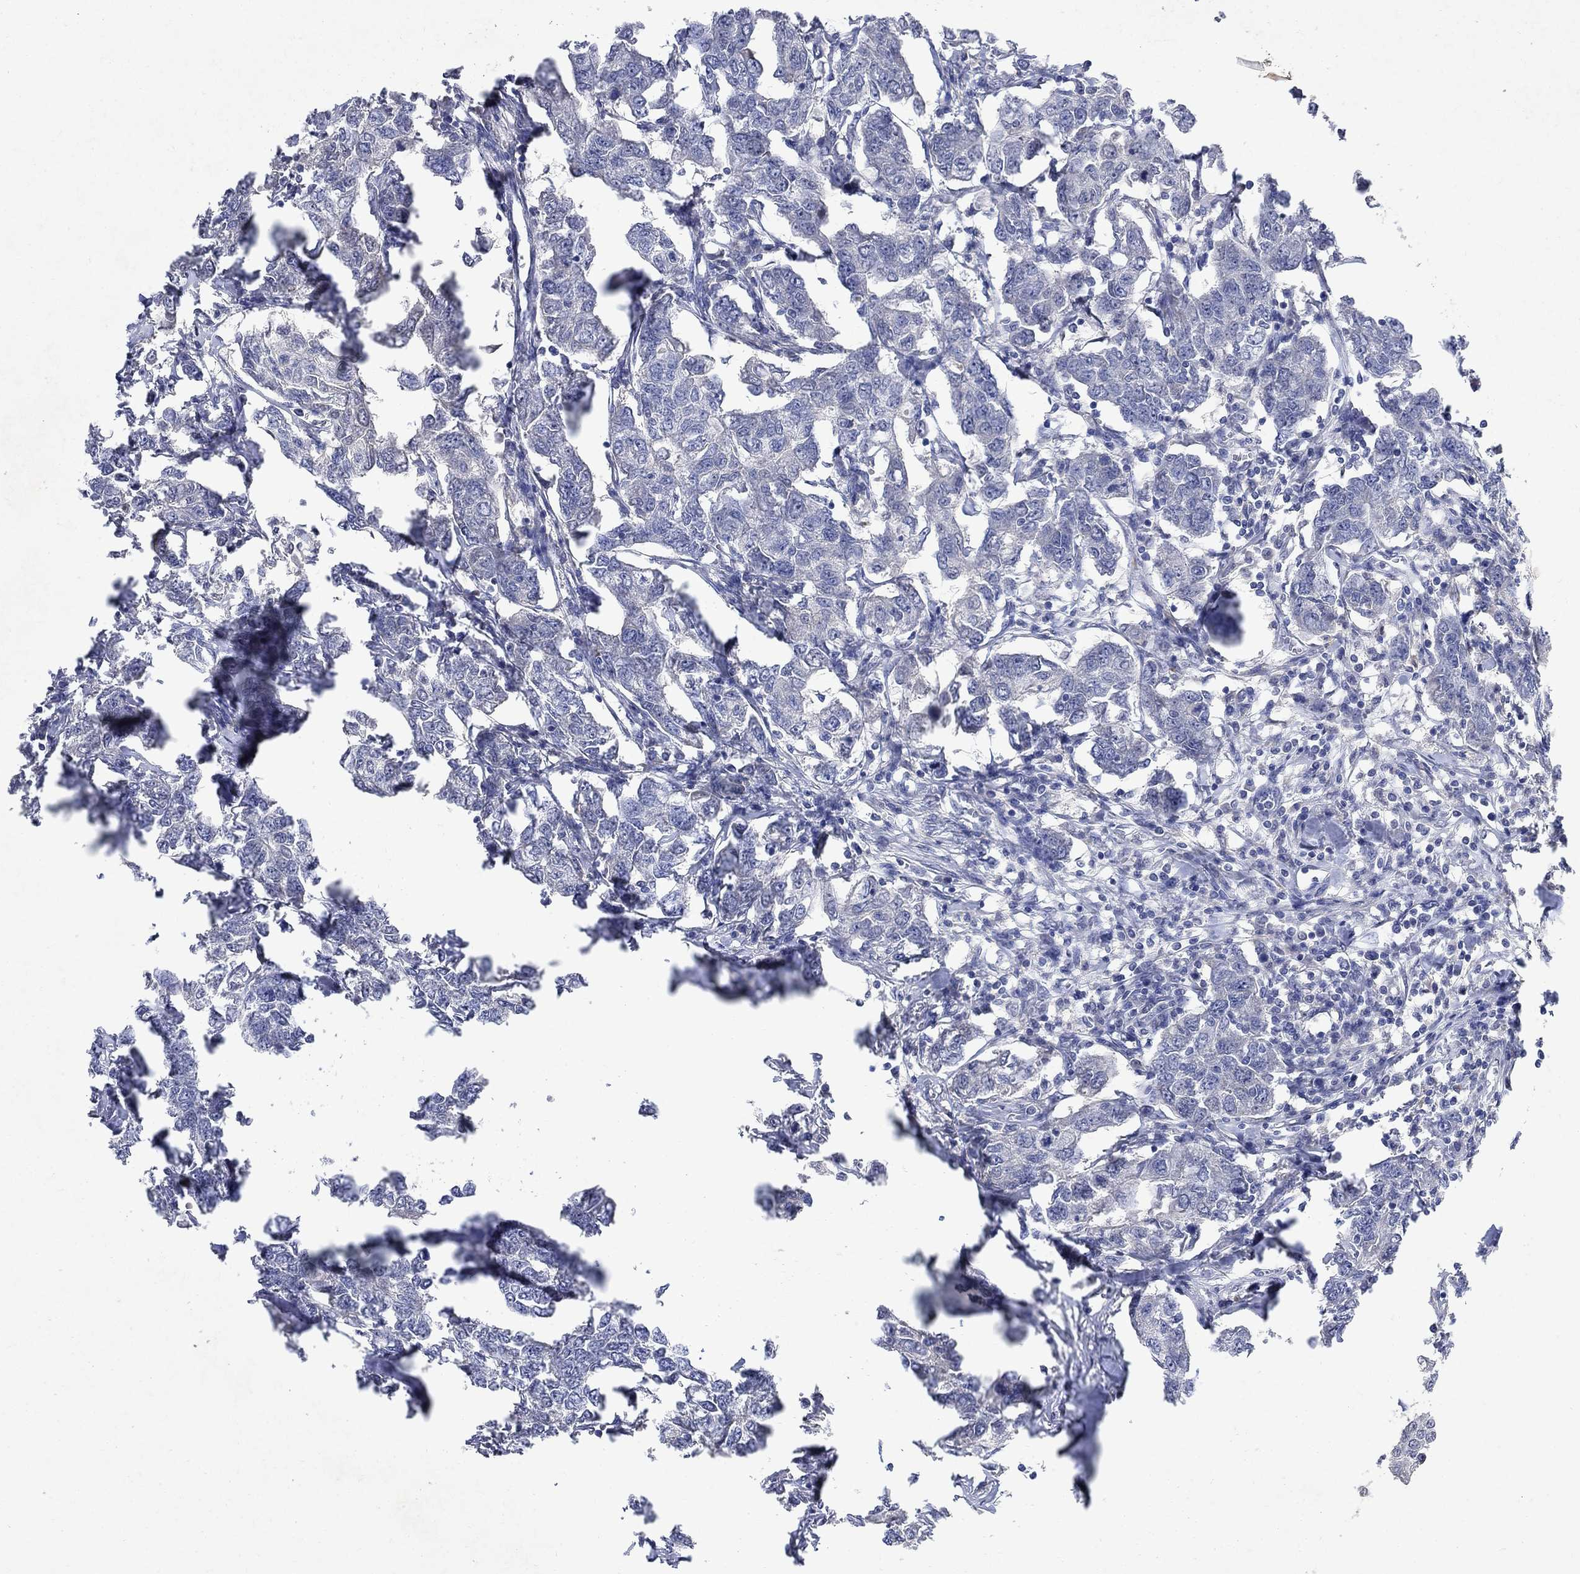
{"staining": {"intensity": "negative", "quantity": "none", "location": "none"}, "tissue": "breast cancer", "cell_type": "Tumor cells", "image_type": "cancer", "snomed": [{"axis": "morphology", "description": "Duct carcinoma"}, {"axis": "topography", "description": "Breast"}], "caption": "Breast intraductal carcinoma stained for a protein using IHC displays no positivity tumor cells.", "gene": "TMEM169", "patient": {"sex": "female", "age": 88}}